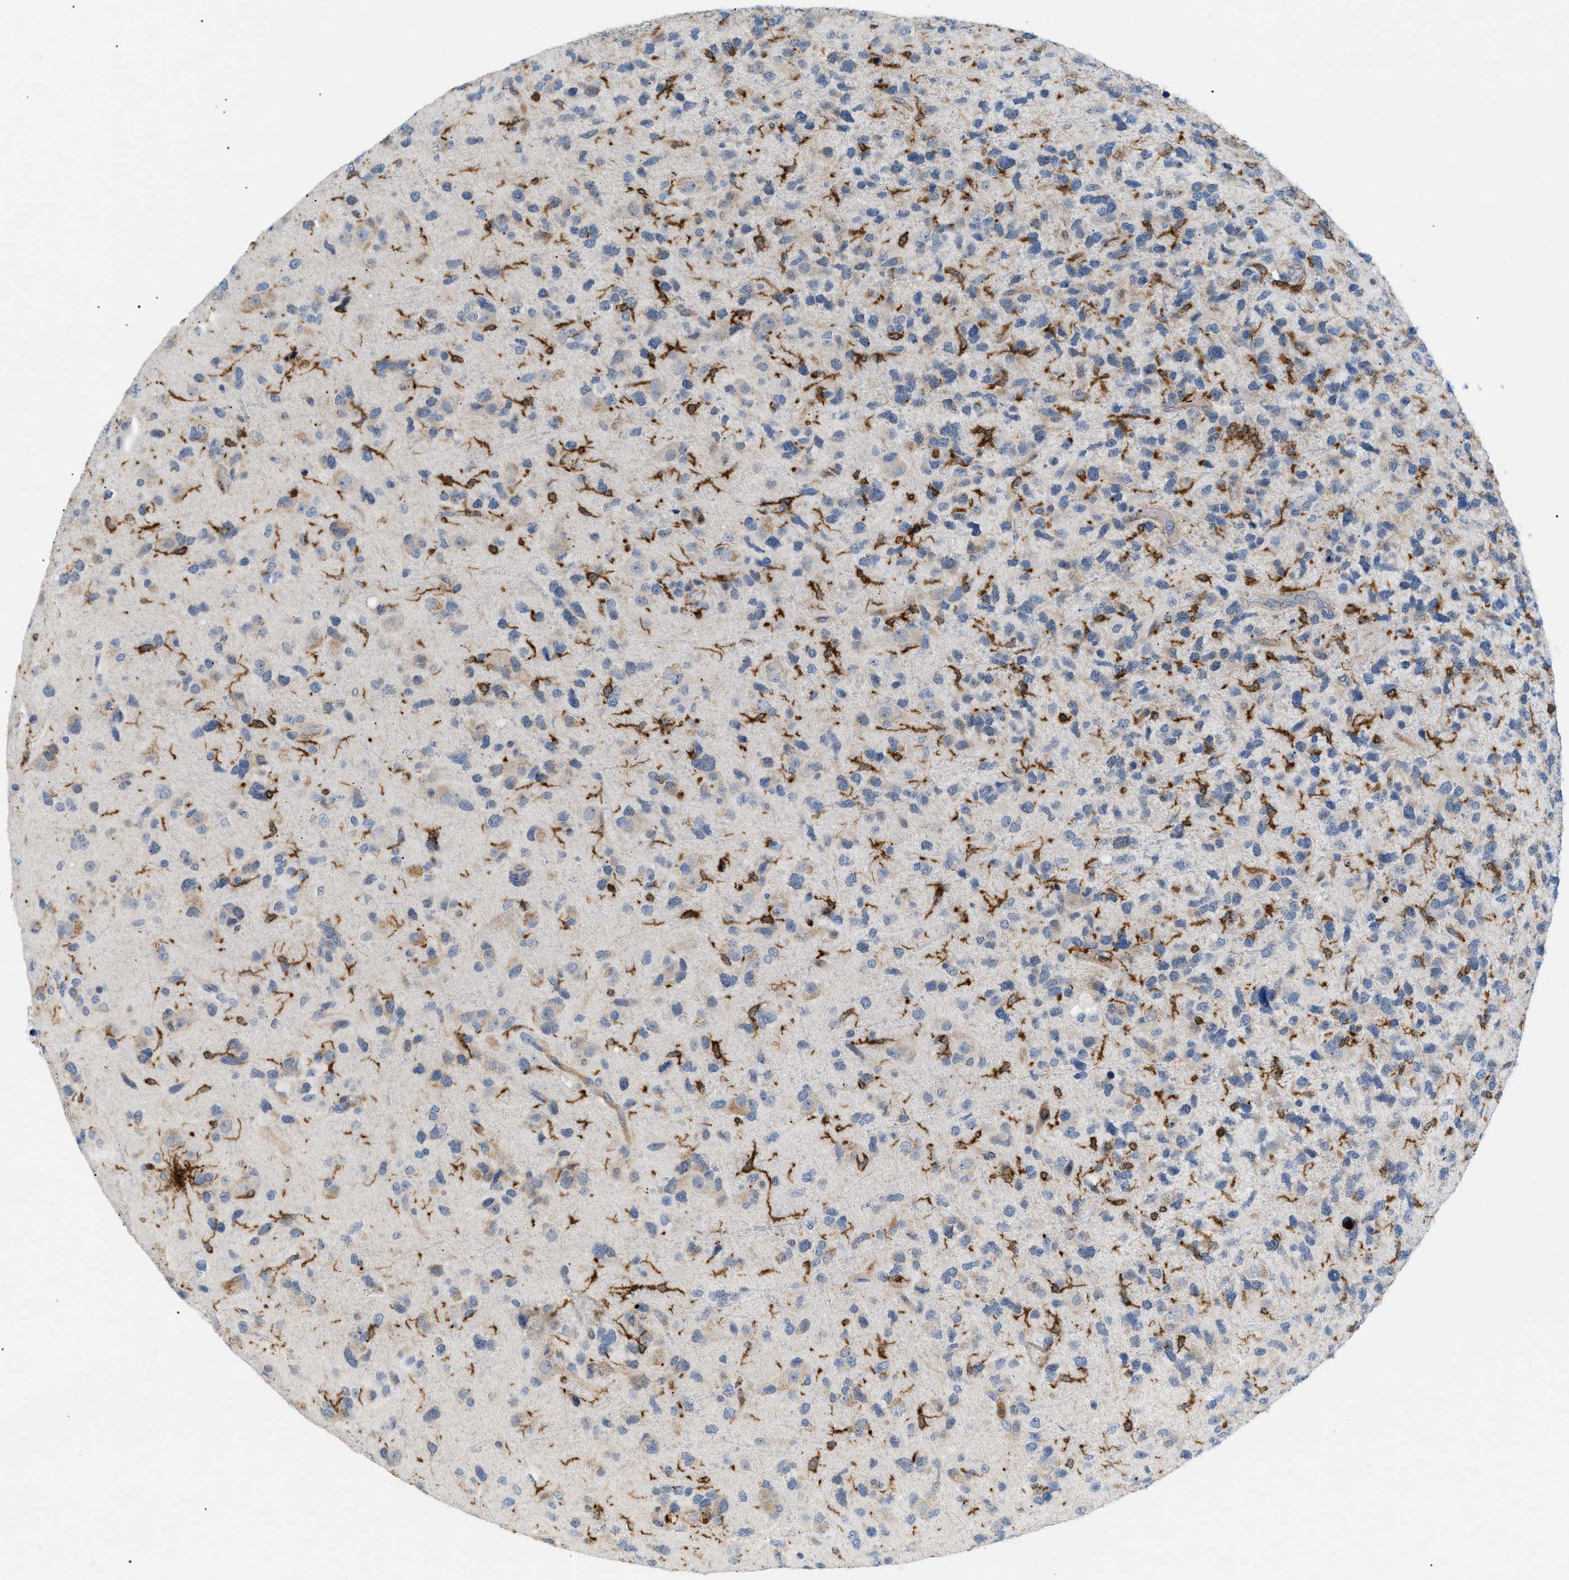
{"staining": {"intensity": "weak", "quantity": "<25%", "location": "cytoplasmic/membranous"}, "tissue": "glioma", "cell_type": "Tumor cells", "image_type": "cancer", "snomed": [{"axis": "morphology", "description": "Glioma, malignant, High grade"}, {"axis": "topography", "description": "Brain"}], "caption": "Immunohistochemical staining of glioma shows no significant expression in tumor cells.", "gene": "INPP5D", "patient": {"sex": "female", "age": 58}}